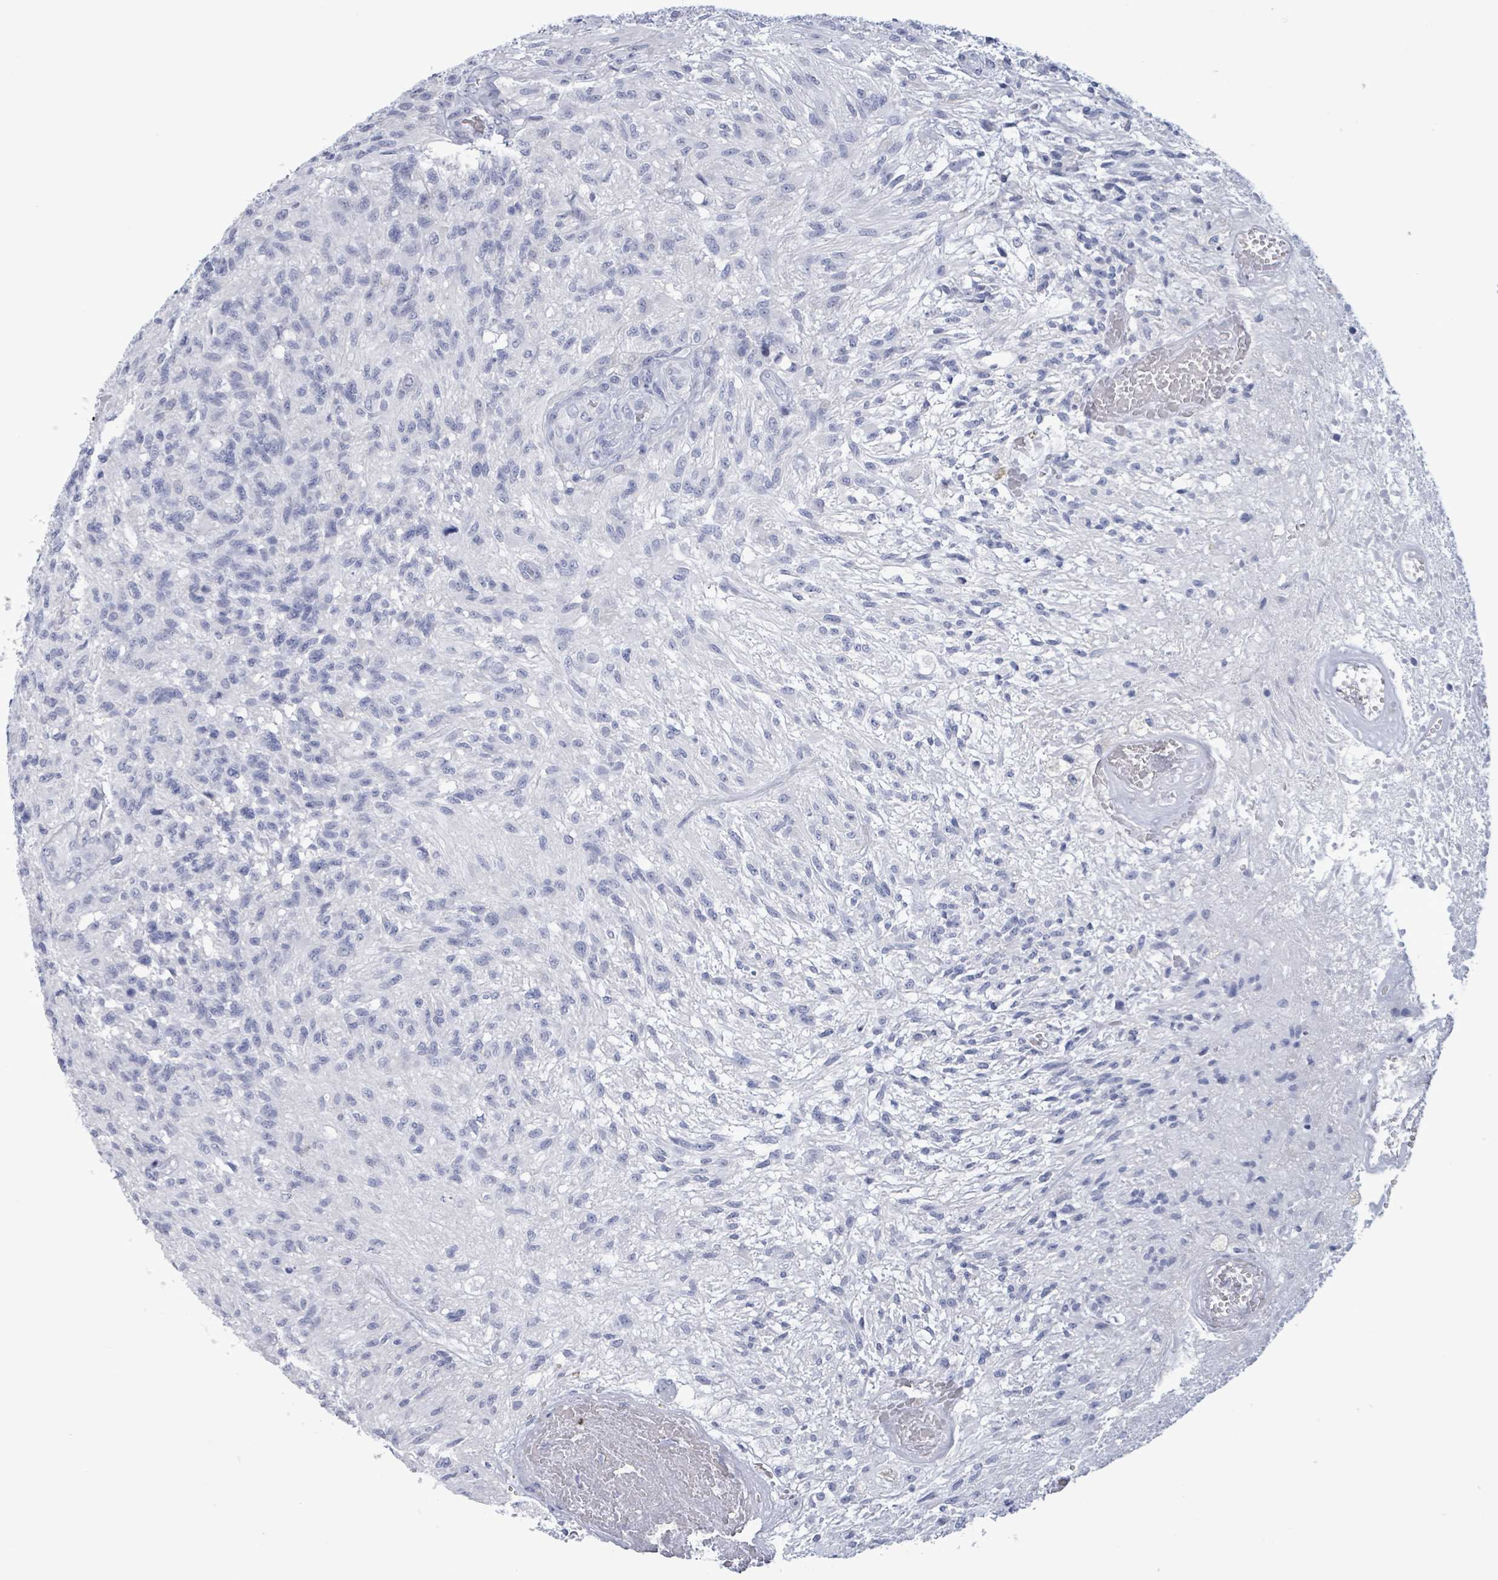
{"staining": {"intensity": "negative", "quantity": "none", "location": "none"}, "tissue": "glioma", "cell_type": "Tumor cells", "image_type": "cancer", "snomed": [{"axis": "morphology", "description": "Glioma, malignant, High grade"}, {"axis": "topography", "description": "Brain"}], "caption": "The immunohistochemistry histopathology image has no significant expression in tumor cells of high-grade glioma (malignant) tissue.", "gene": "NKX2-1", "patient": {"sex": "male", "age": 56}}